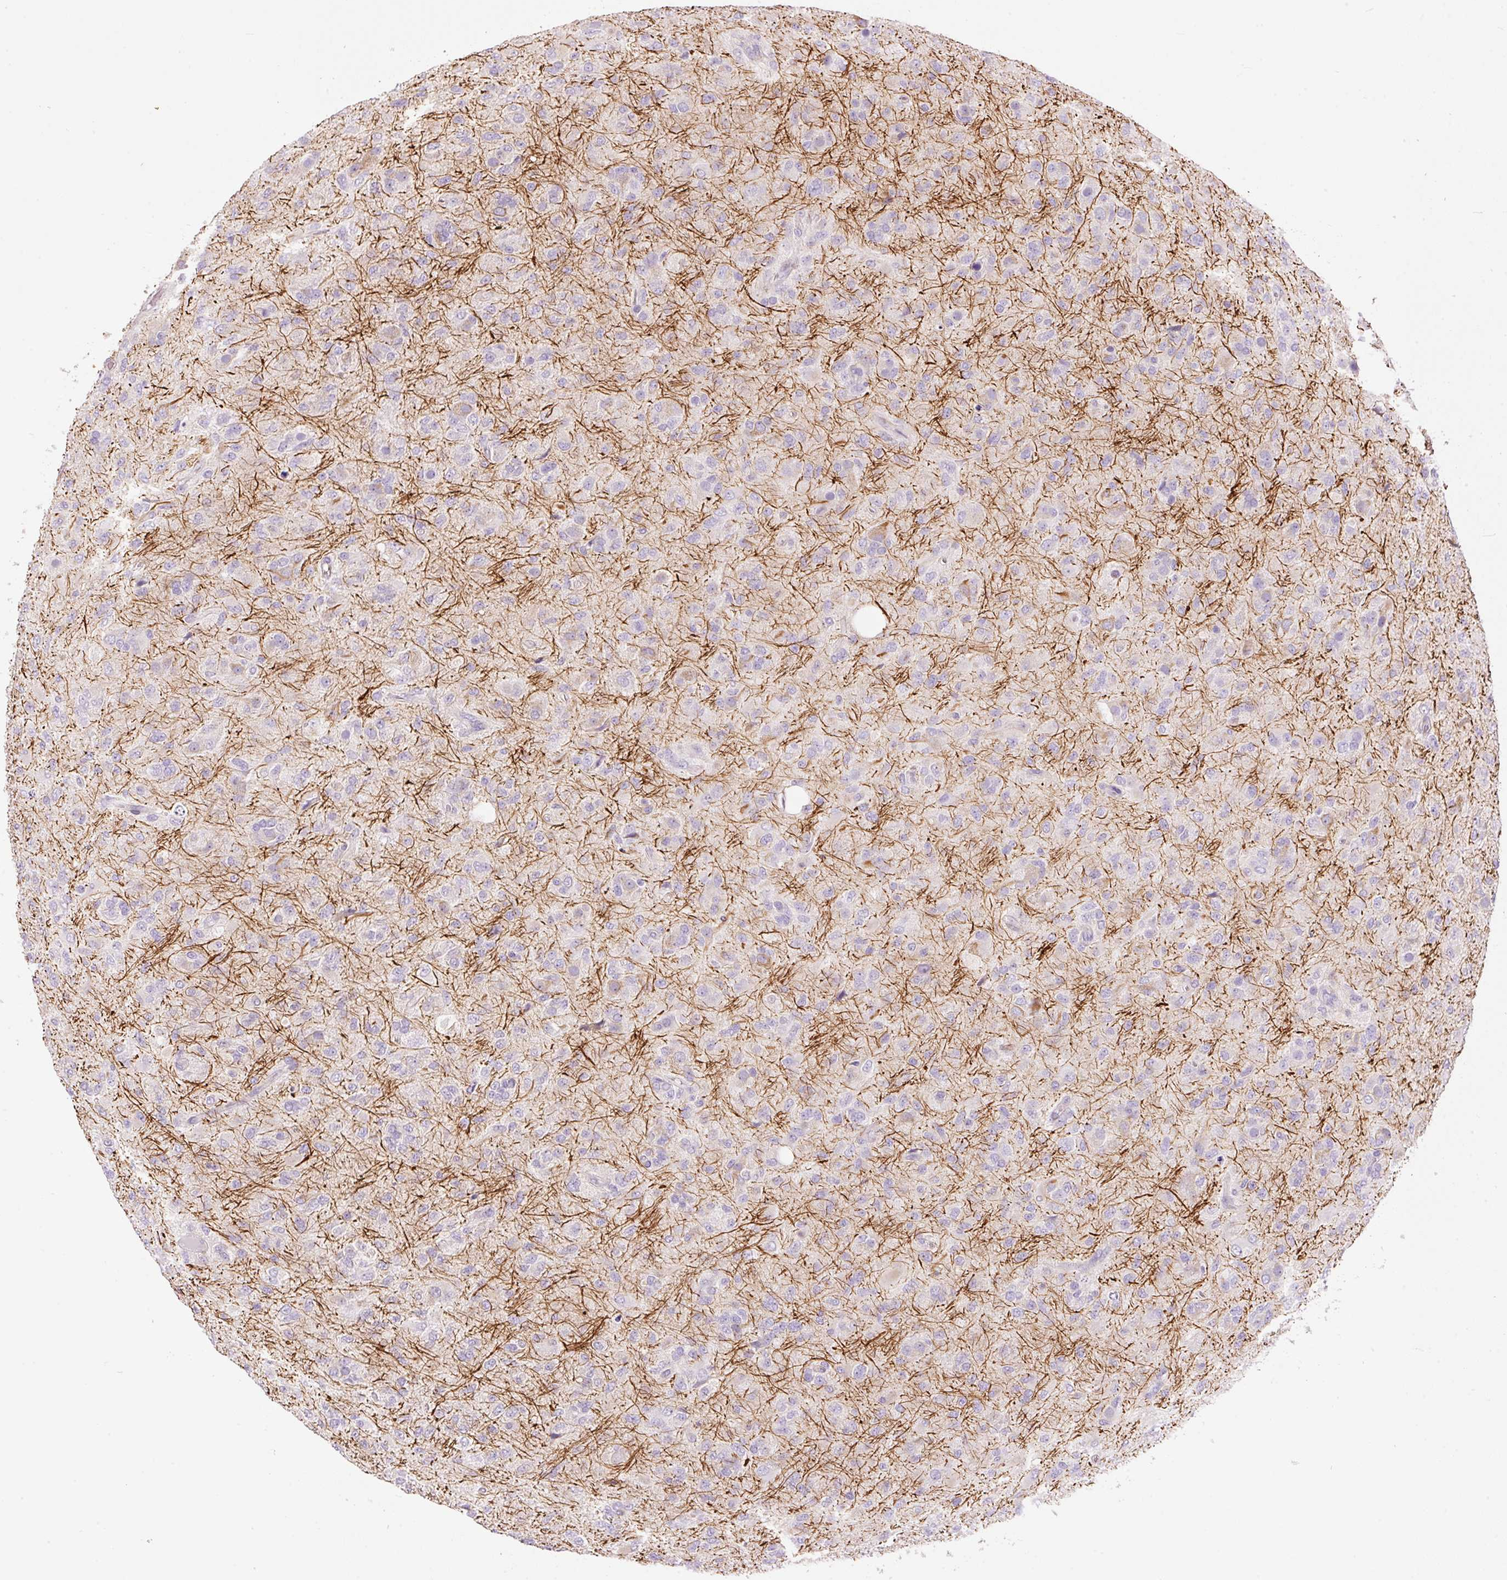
{"staining": {"intensity": "negative", "quantity": "none", "location": "none"}, "tissue": "glioma", "cell_type": "Tumor cells", "image_type": "cancer", "snomed": [{"axis": "morphology", "description": "Glioma, malignant, Low grade"}, {"axis": "topography", "description": "Brain"}], "caption": "The photomicrograph exhibits no significant positivity in tumor cells of glioma.", "gene": "DOK6", "patient": {"sex": "male", "age": 65}}